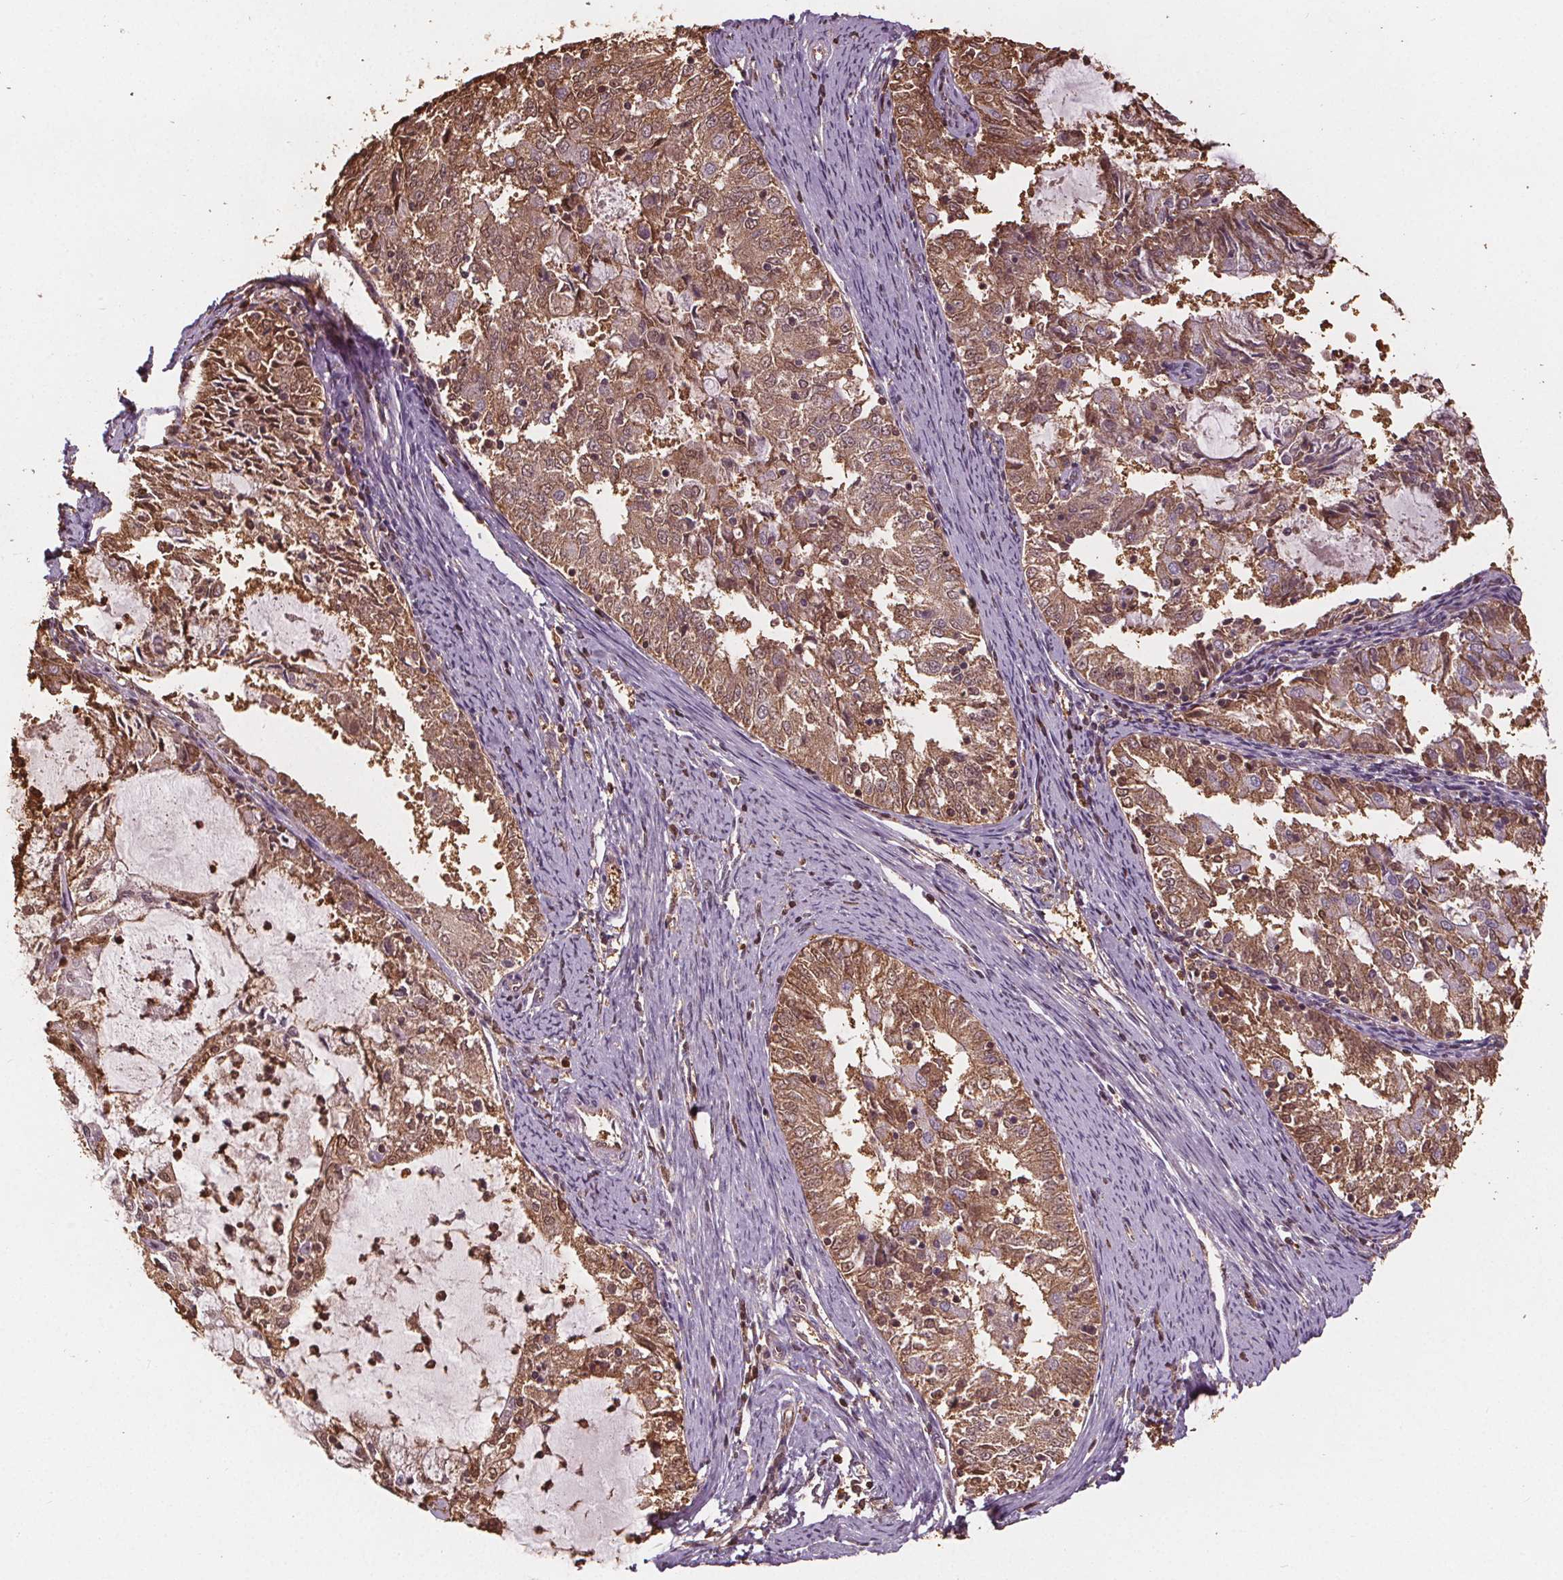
{"staining": {"intensity": "moderate", "quantity": ">75%", "location": "cytoplasmic/membranous,nuclear"}, "tissue": "endometrial cancer", "cell_type": "Tumor cells", "image_type": "cancer", "snomed": [{"axis": "morphology", "description": "Adenocarcinoma, NOS"}, {"axis": "topography", "description": "Endometrium"}], "caption": "An image showing moderate cytoplasmic/membranous and nuclear expression in about >75% of tumor cells in endometrial adenocarcinoma, as visualized by brown immunohistochemical staining.", "gene": "ENO1", "patient": {"sex": "female", "age": 57}}